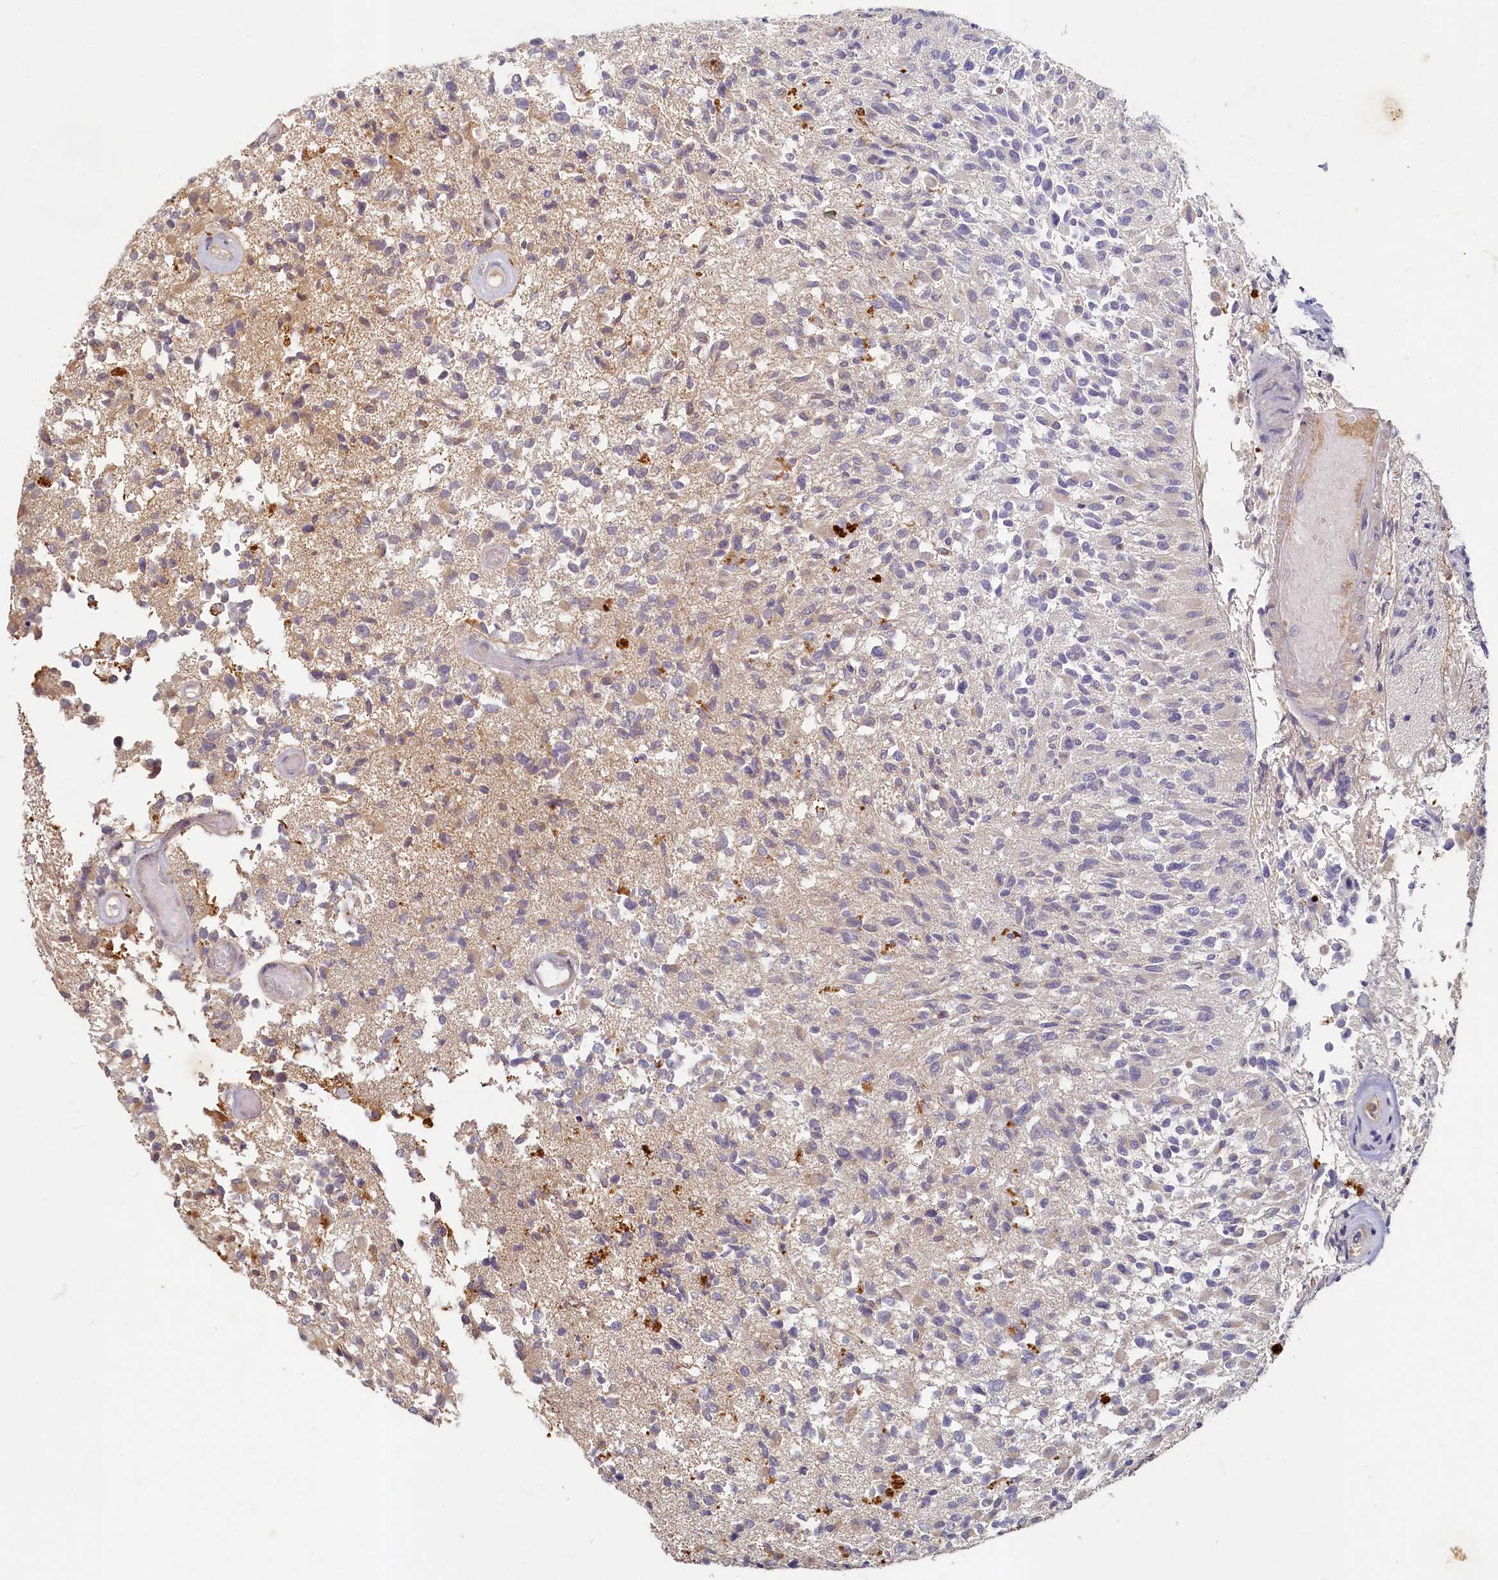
{"staining": {"intensity": "weak", "quantity": "25%-75%", "location": "cytoplasmic/membranous"}, "tissue": "glioma", "cell_type": "Tumor cells", "image_type": "cancer", "snomed": [{"axis": "morphology", "description": "Glioma, malignant, High grade"}, {"axis": "morphology", "description": "Glioblastoma, NOS"}, {"axis": "topography", "description": "Brain"}], "caption": "IHC micrograph of neoplastic tissue: human malignant high-grade glioma stained using IHC displays low levels of weak protein expression localized specifically in the cytoplasmic/membranous of tumor cells, appearing as a cytoplasmic/membranous brown color.", "gene": "HERC3", "patient": {"sex": "male", "age": 60}}